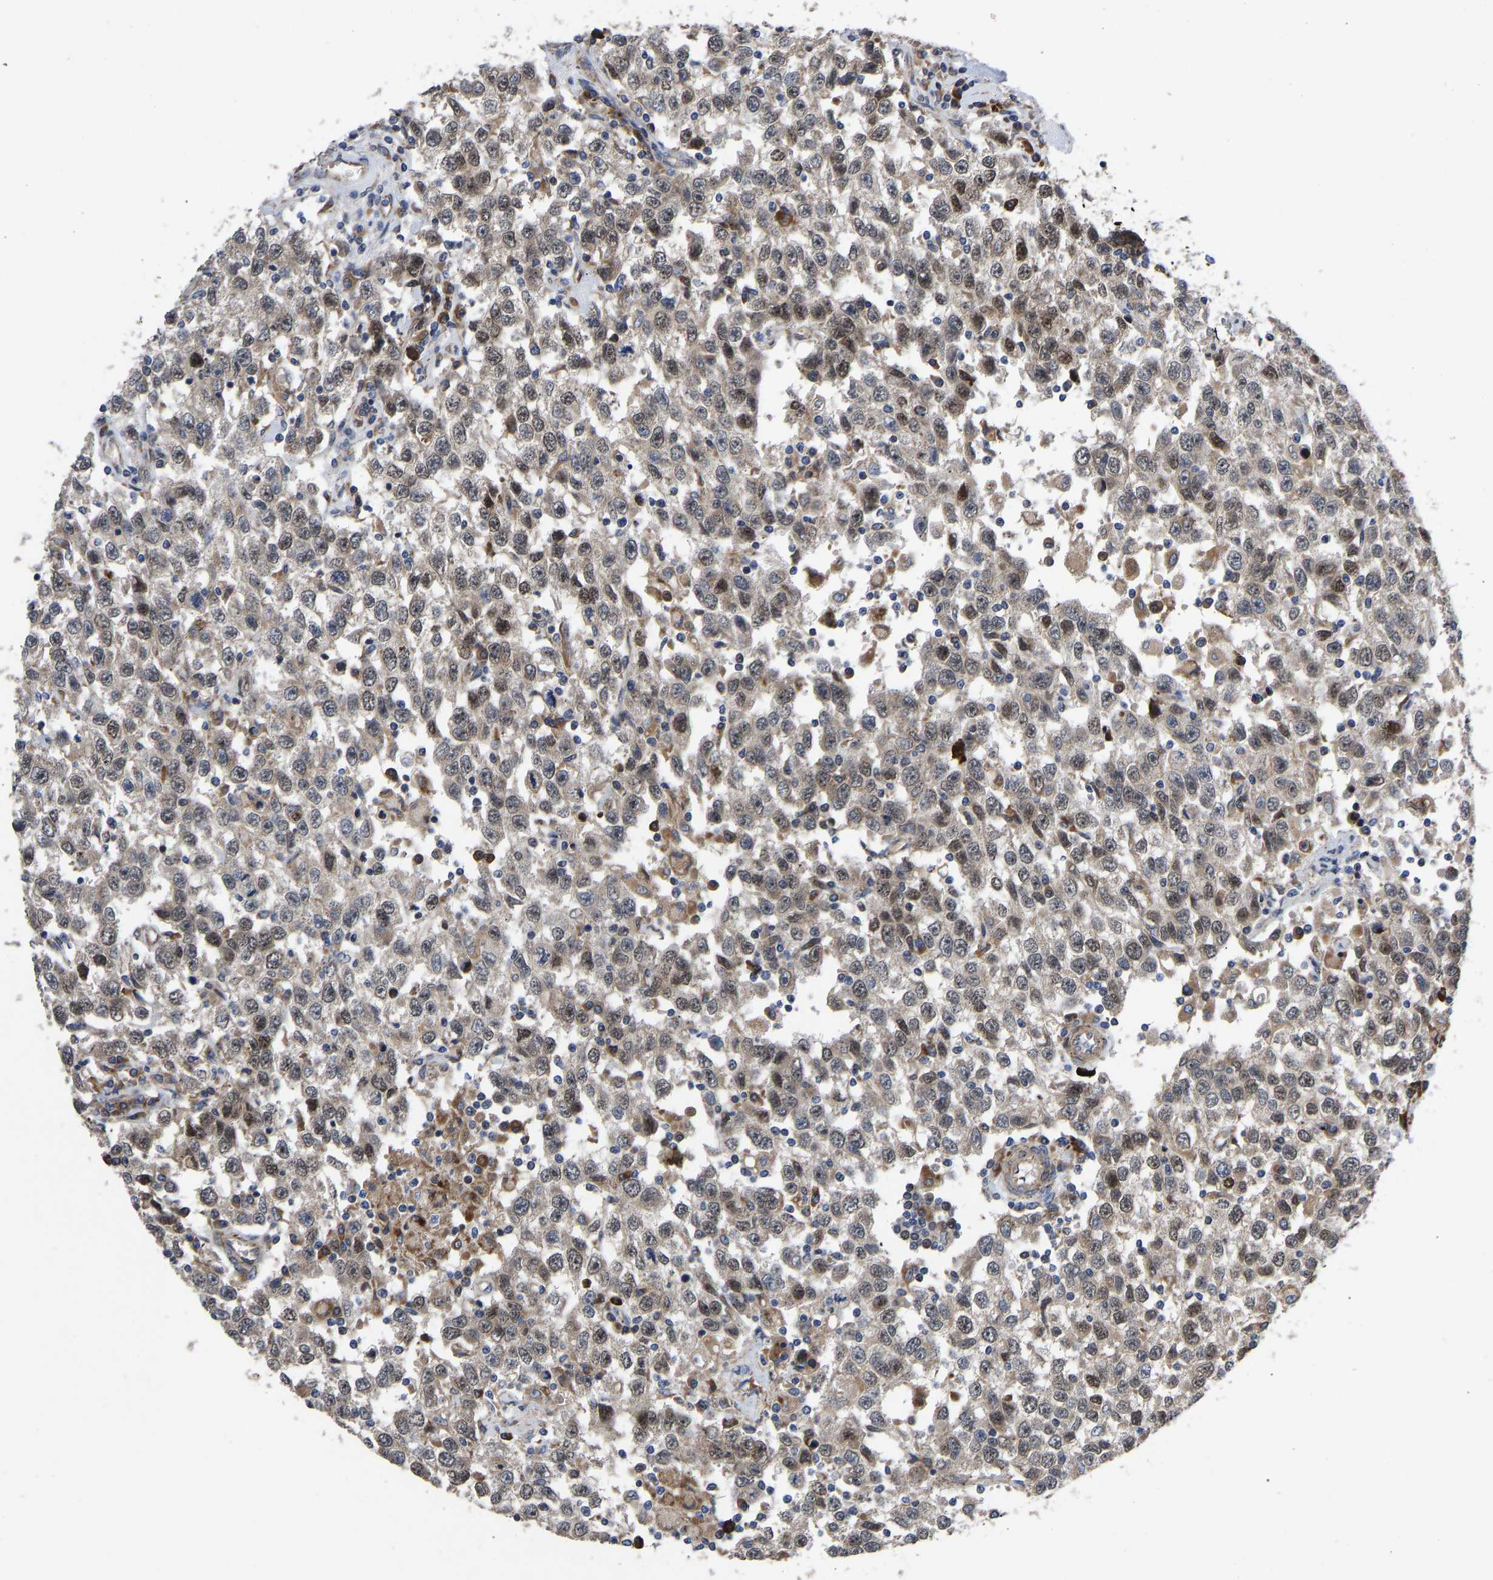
{"staining": {"intensity": "weak", "quantity": ">75%", "location": "cytoplasmic/membranous,nuclear"}, "tissue": "testis cancer", "cell_type": "Tumor cells", "image_type": "cancer", "snomed": [{"axis": "morphology", "description": "Seminoma, NOS"}, {"axis": "topography", "description": "Testis"}], "caption": "Tumor cells demonstrate weak cytoplasmic/membranous and nuclear positivity in approximately >75% of cells in seminoma (testis). (DAB IHC with brightfield microscopy, high magnification).", "gene": "TMEM38B", "patient": {"sex": "male", "age": 41}}